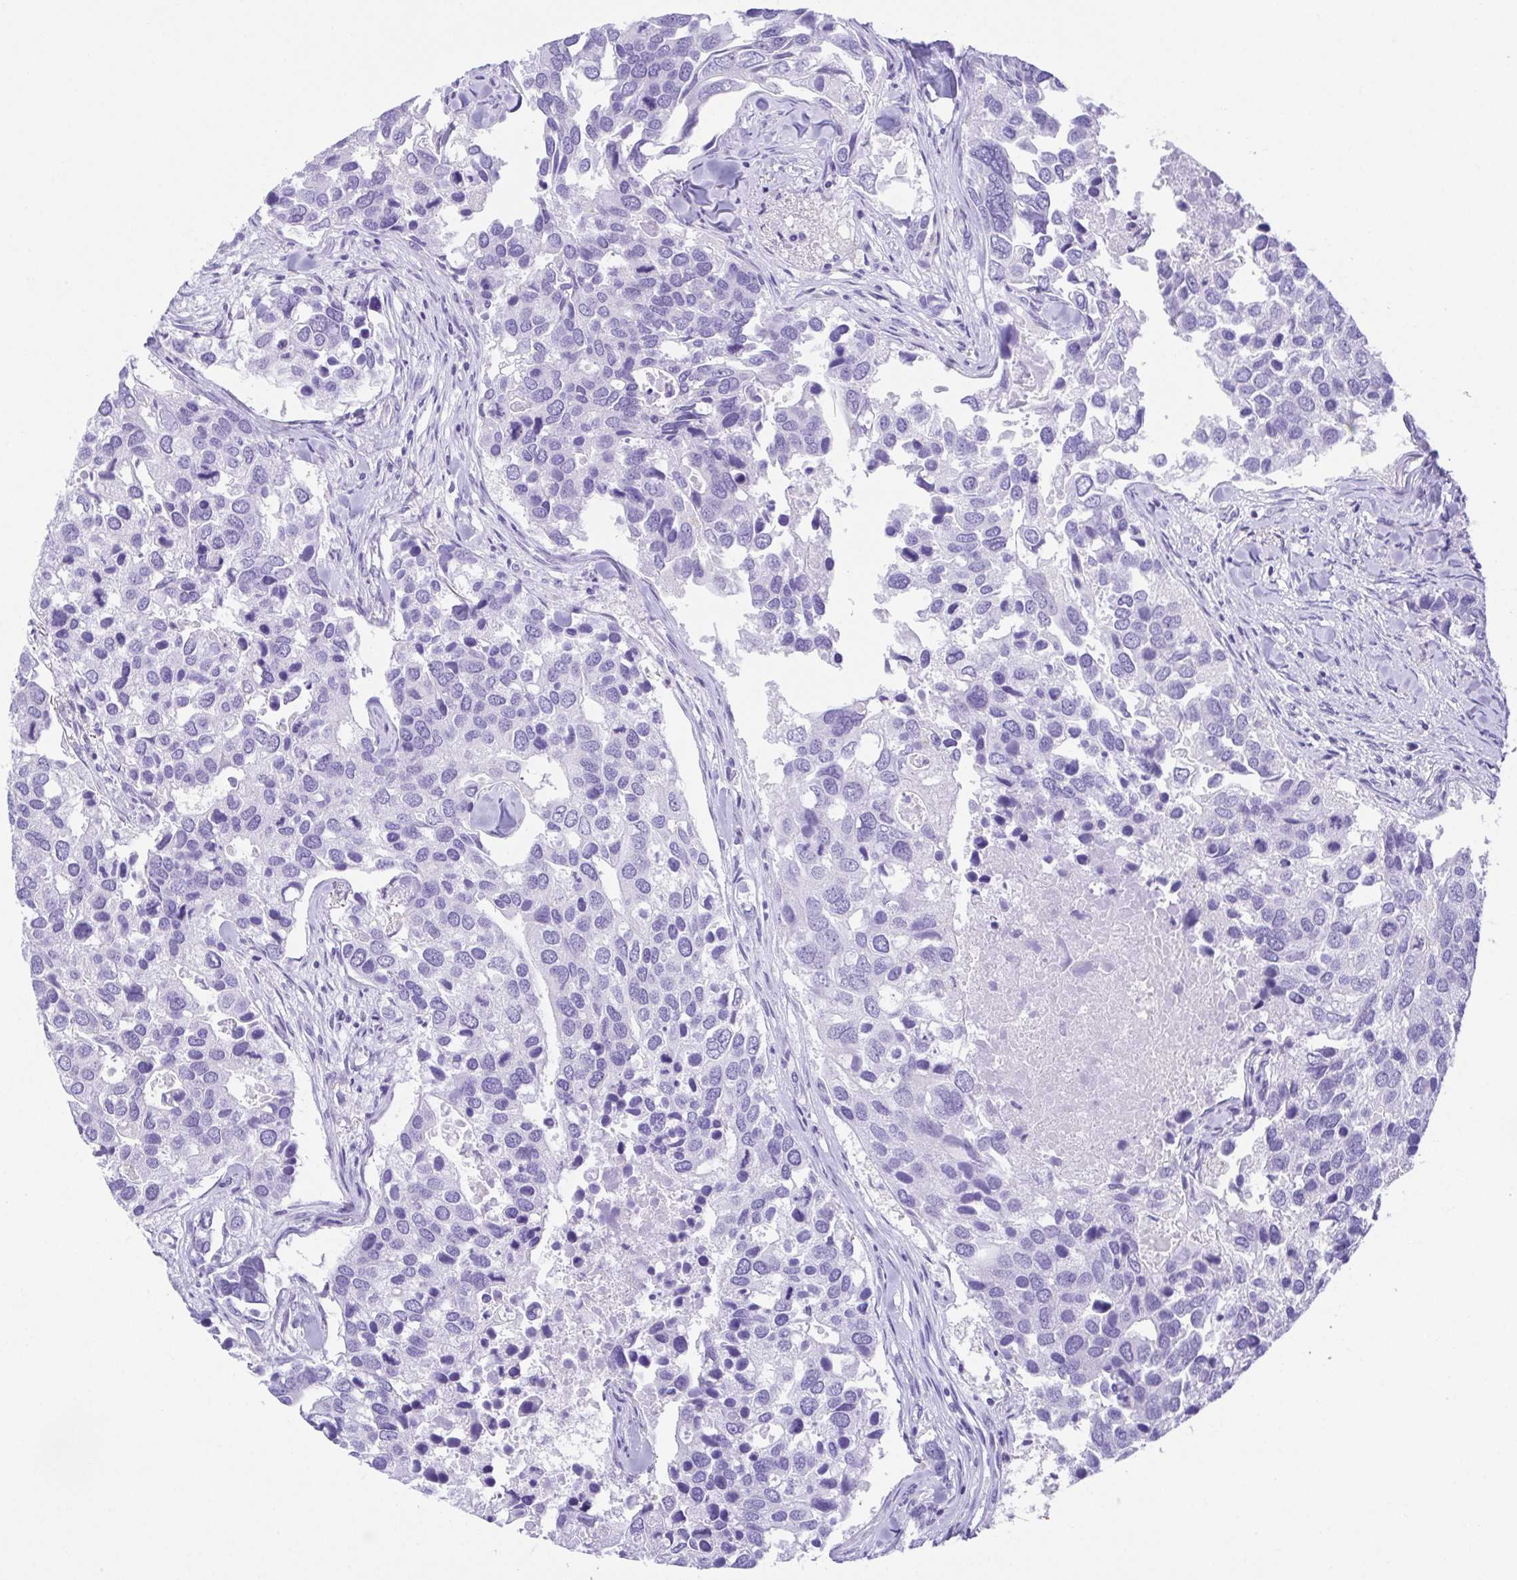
{"staining": {"intensity": "negative", "quantity": "none", "location": "none"}, "tissue": "breast cancer", "cell_type": "Tumor cells", "image_type": "cancer", "snomed": [{"axis": "morphology", "description": "Duct carcinoma"}, {"axis": "topography", "description": "Breast"}], "caption": "Immunohistochemical staining of breast cancer (intraductal carcinoma) displays no significant expression in tumor cells.", "gene": "LUZP4", "patient": {"sex": "female", "age": 83}}